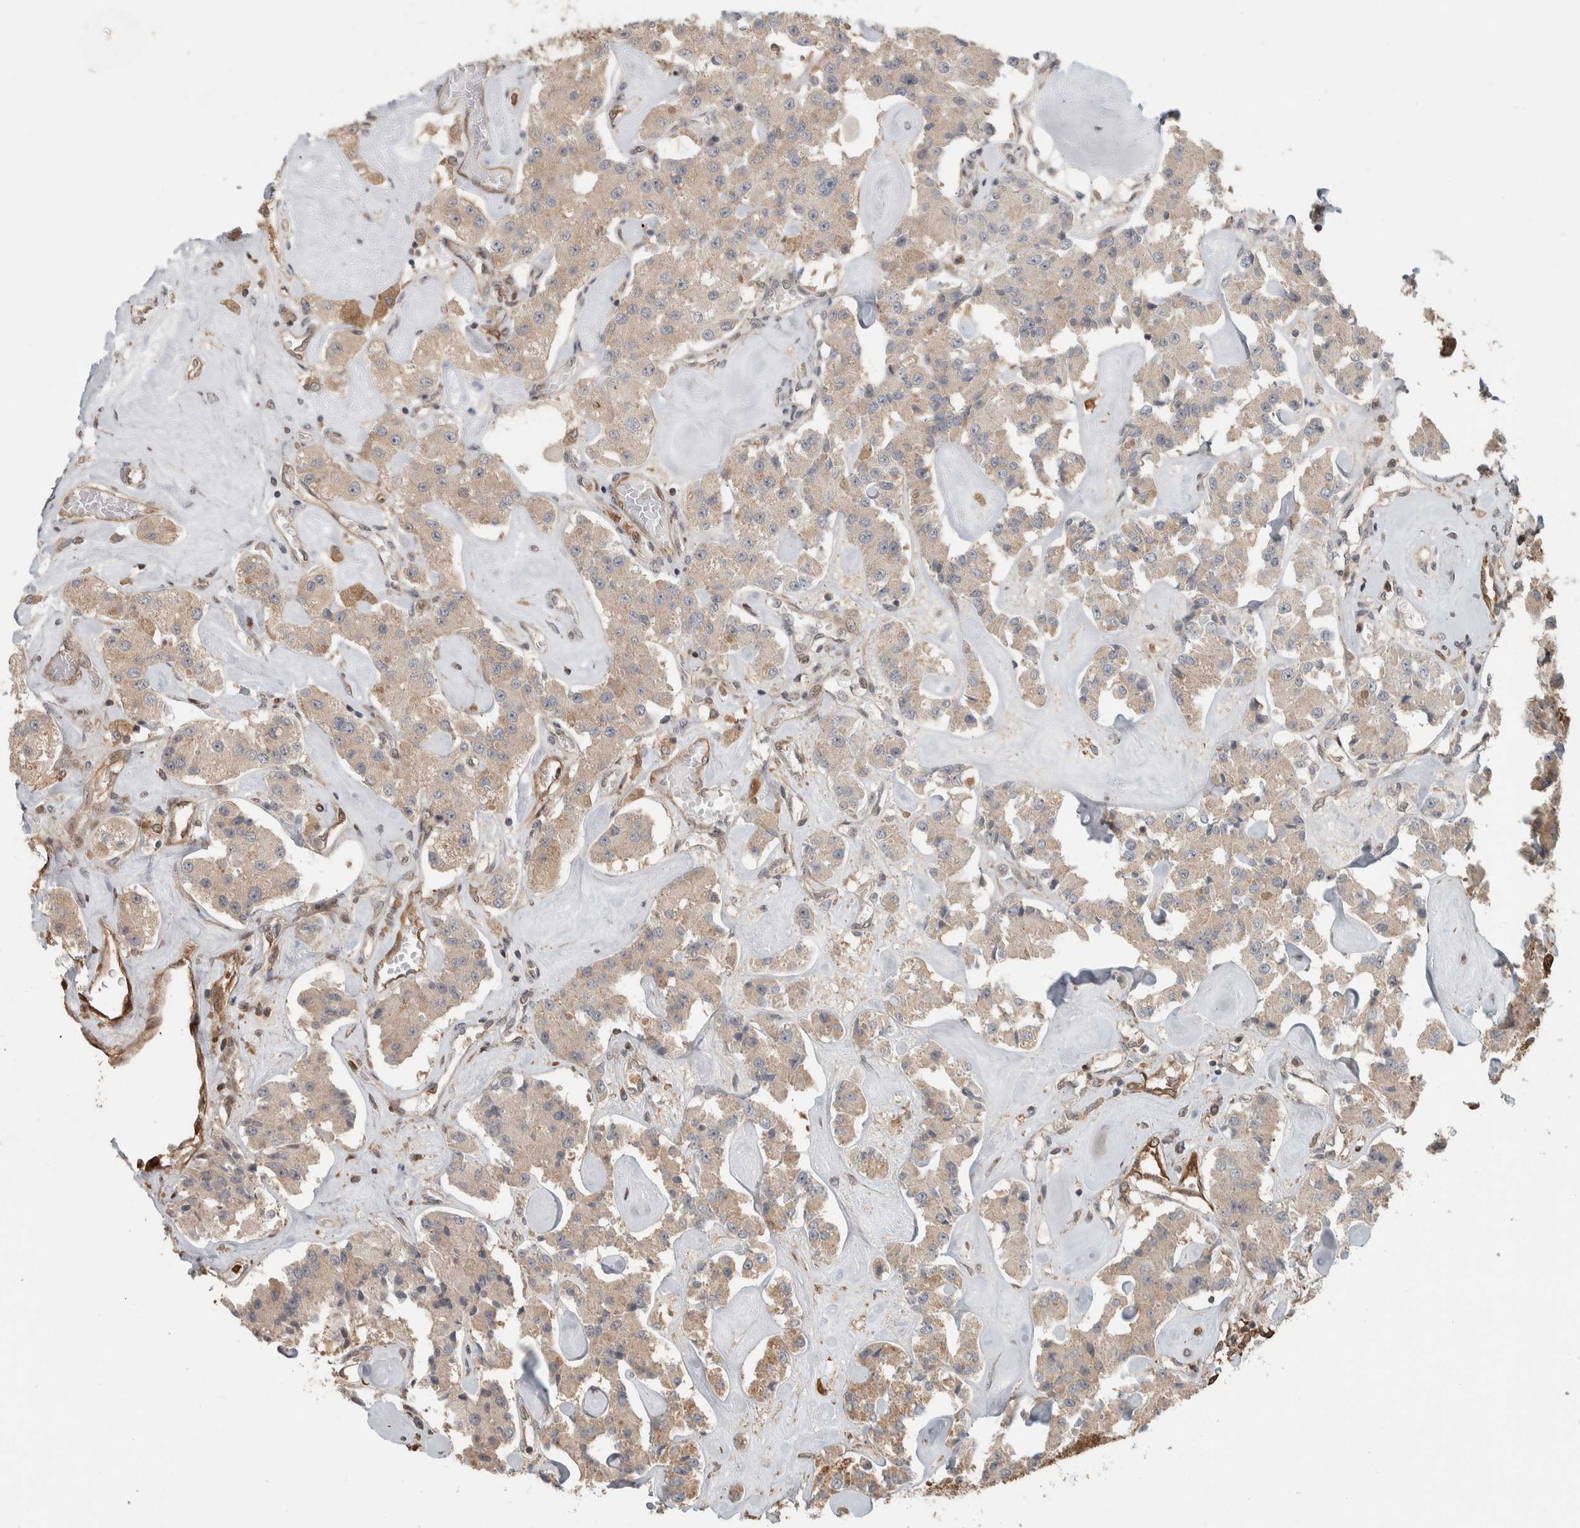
{"staining": {"intensity": "weak", "quantity": ">75%", "location": "cytoplasmic/membranous"}, "tissue": "carcinoid", "cell_type": "Tumor cells", "image_type": "cancer", "snomed": [{"axis": "morphology", "description": "Carcinoid, malignant, NOS"}, {"axis": "topography", "description": "Pancreas"}], "caption": "A brown stain shows weak cytoplasmic/membranous positivity of a protein in carcinoid (malignant) tumor cells.", "gene": "CNTROB", "patient": {"sex": "male", "age": 41}}